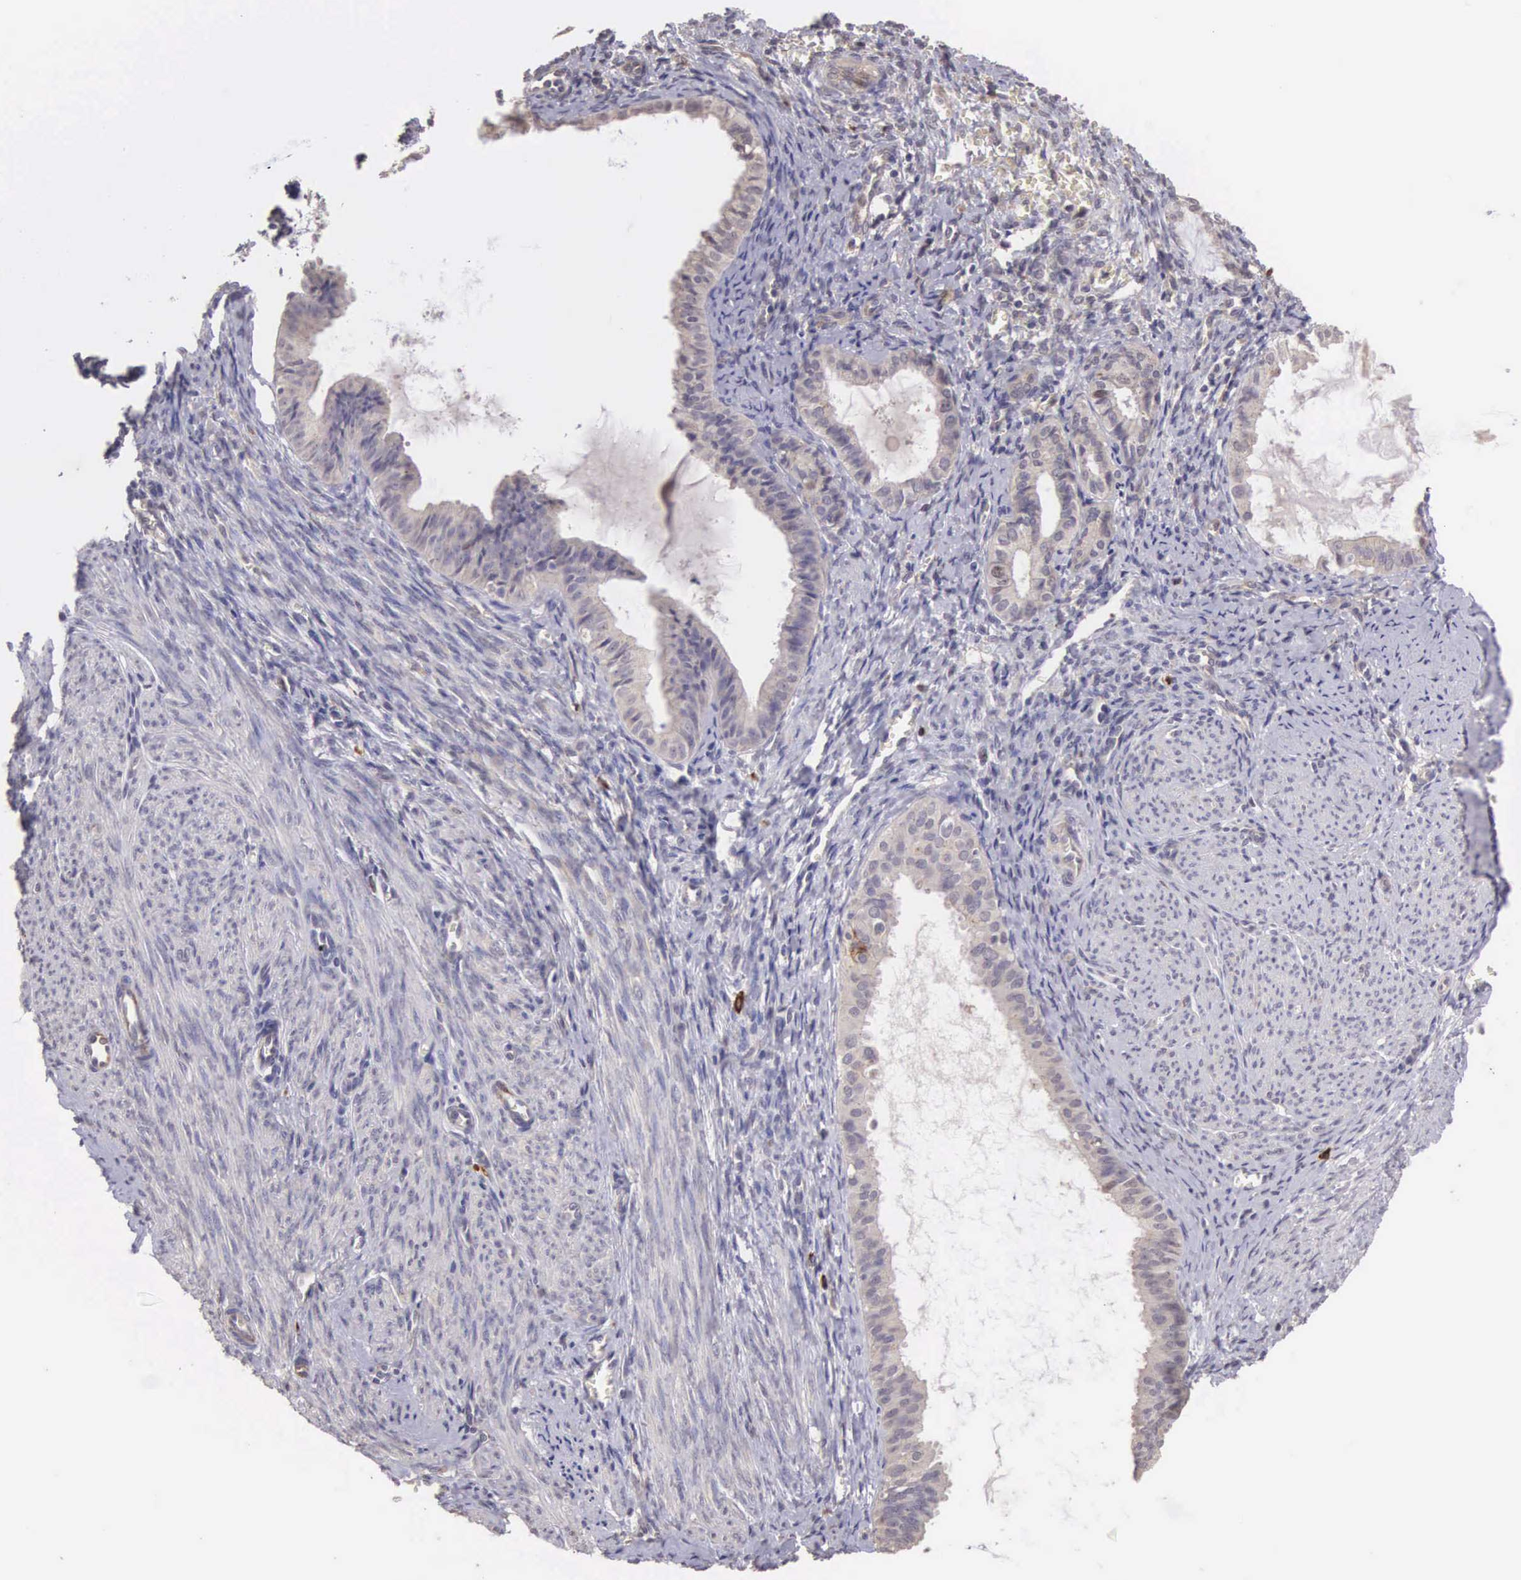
{"staining": {"intensity": "weak", "quantity": "<25%", "location": "cytoplasmic/membranous"}, "tissue": "endometrial cancer", "cell_type": "Tumor cells", "image_type": "cancer", "snomed": [{"axis": "morphology", "description": "Adenocarcinoma, NOS"}, {"axis": "topography", "description": "Endometrium"}], "caption": "Immunohistochemistry (IHC) photomicrograph of human adenocarcinoma (endometrial) stained for a protein (brown), which shows no positivity in tumor cells.", "gene": "CDC45", "patient": {"sex": "female", "age": 75}}